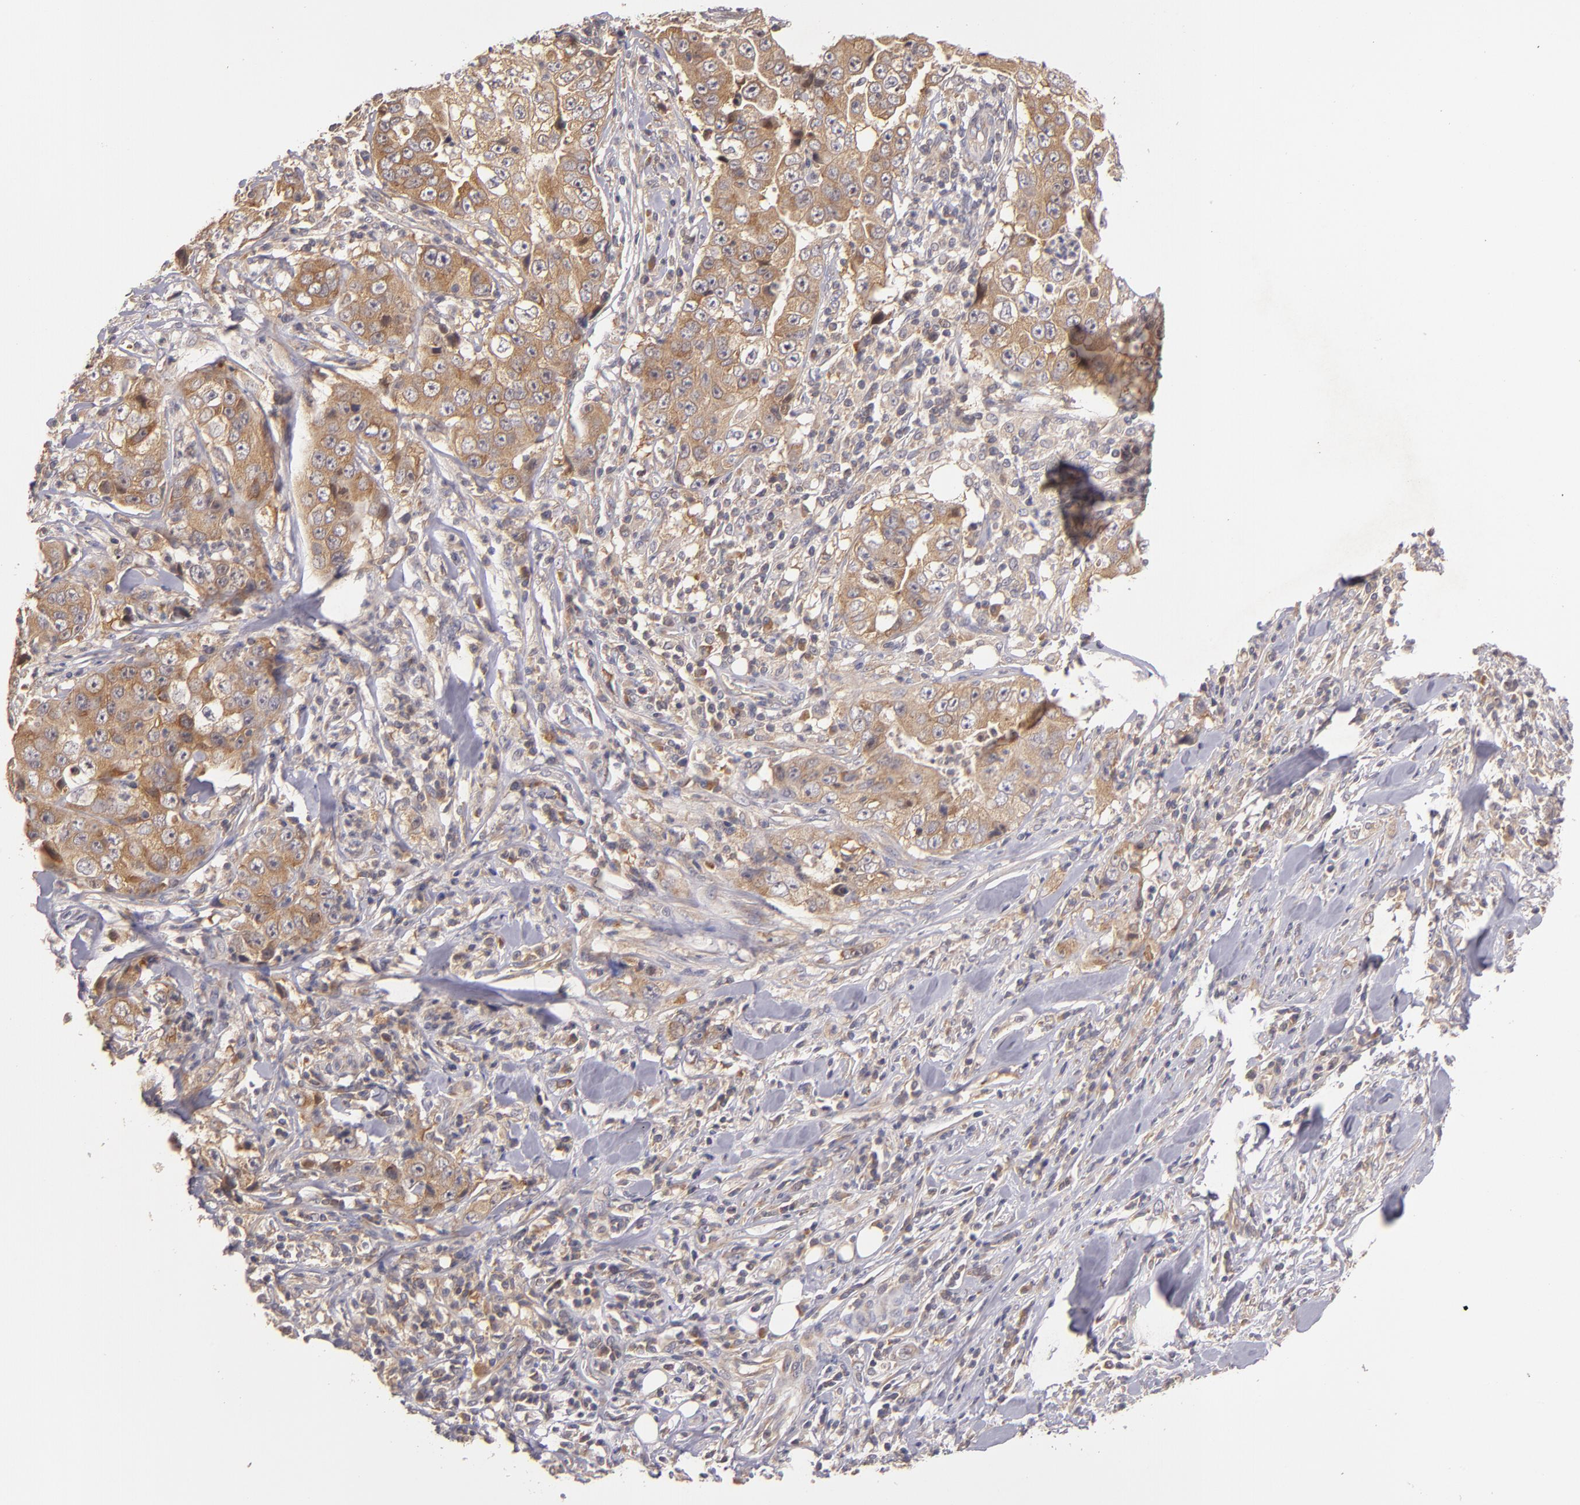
{"staining": {"intensity": "moderate", "quantity": ">75%", "location": "cytoplasmic/membranous"}, "tissue": "lung cancer", "cell_type": "Tumor cells", "image_type": "cancer", "snomed": [{"axis": "morphology", "description": "Squamous cell carcinoma, NOS"}, {"axis": "topography", "description": "Lung"}], "caption": "DAB immunohistochemical staining of human lung cancer demonstrates moderate cytoplasmic/membranous protein staining in about >75% of tumor cells. The protein is shown in brown color, while the nuclei are stained blue.", "gene": "UPF3B", "patient": {"sex": "male", "age": 64}}